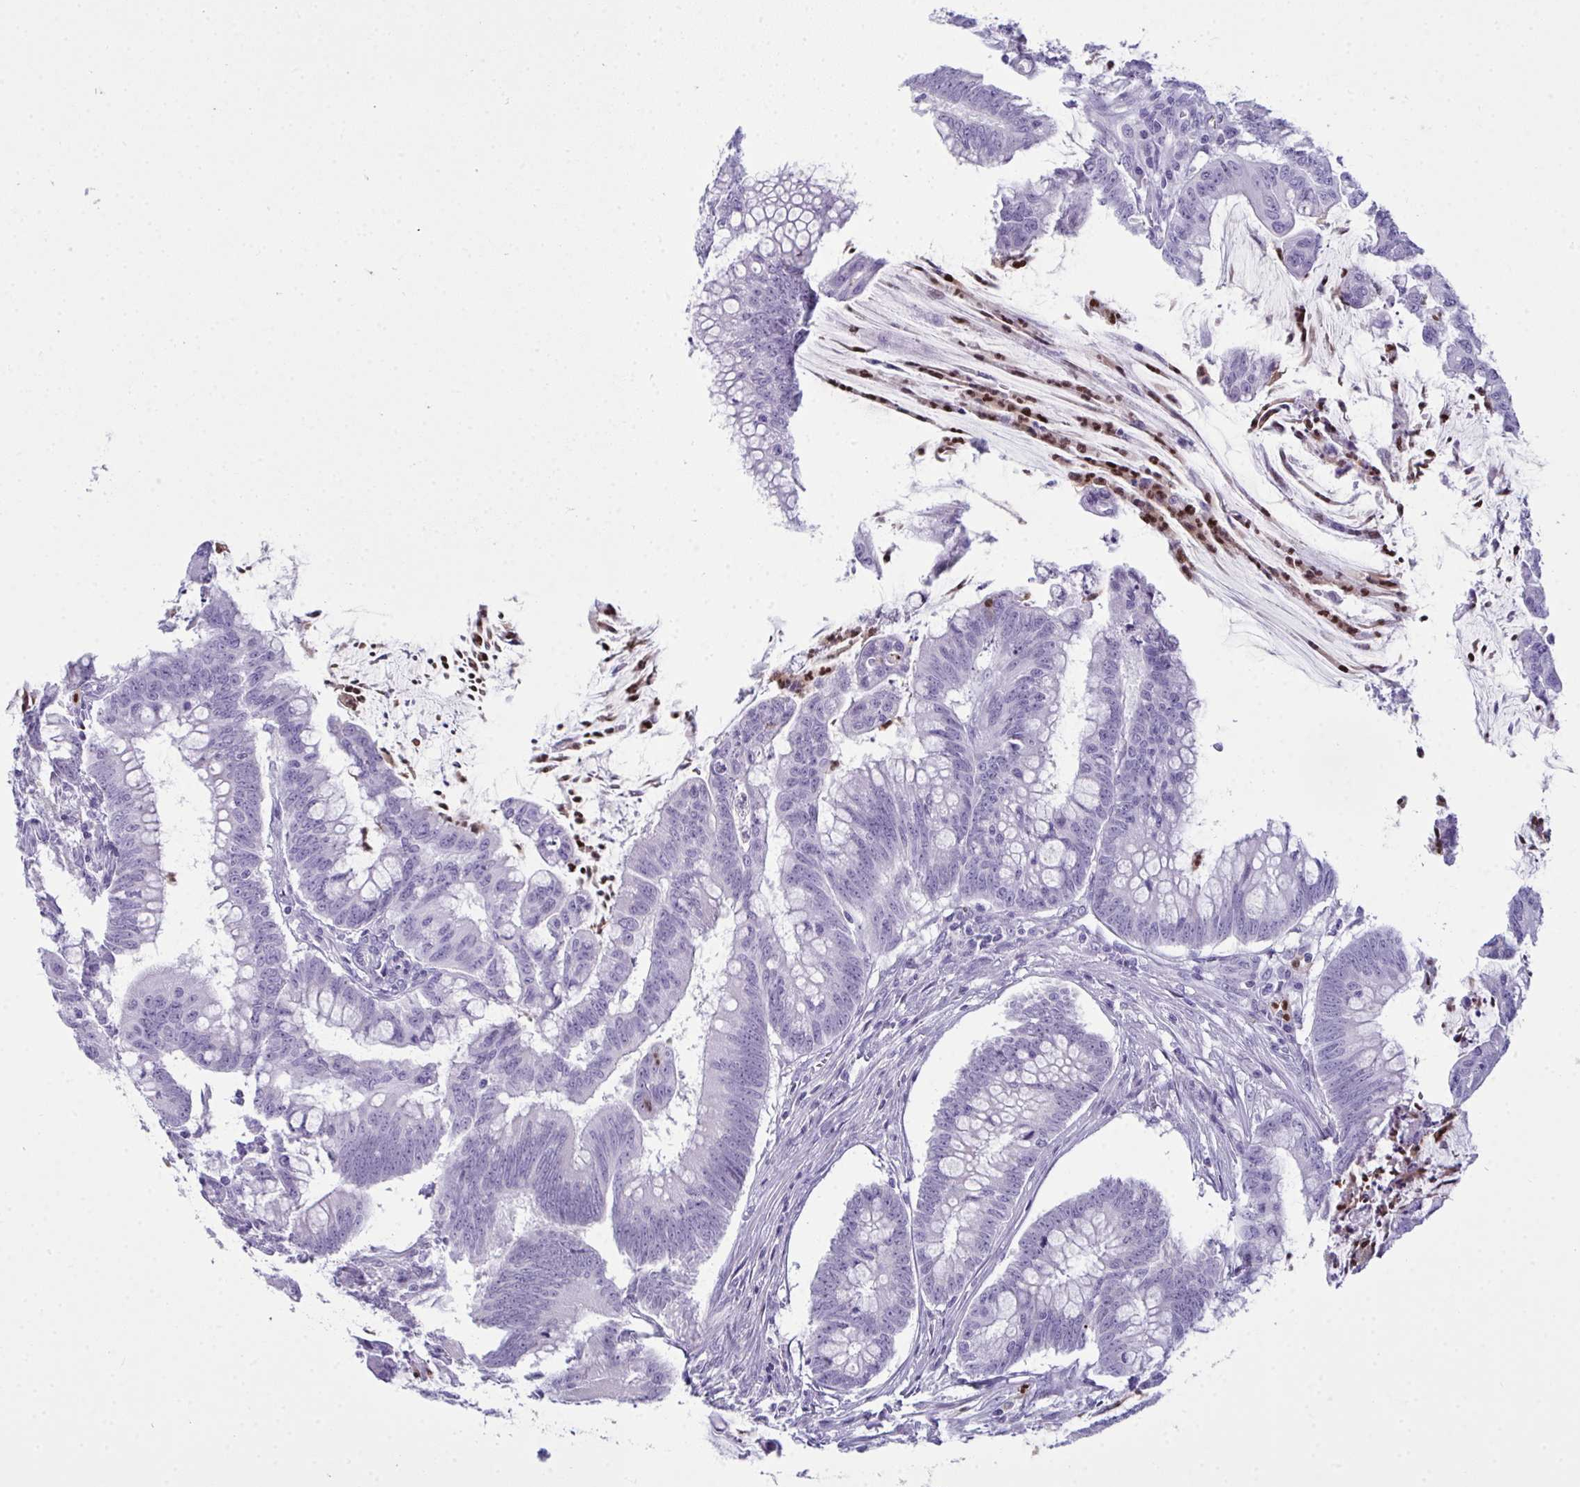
{"staining": {"intensity": "negative", "quantity": "none", "location": "none"}, "tissue": "colorectal cancer", "cell_type": "Tumor cells", "image_type": "cancer", "snomed": [{"axis": "morphology", "description": "Adenocarcinoma, NOS"}, {"axis": "topography", "description": "Colon"}], "caption": "Micrograph shows no significant protein staining in tumor cells of colorectal cancer.", "gene": "SERPINB10", "patient": {"sex": "male", "age": 62}}